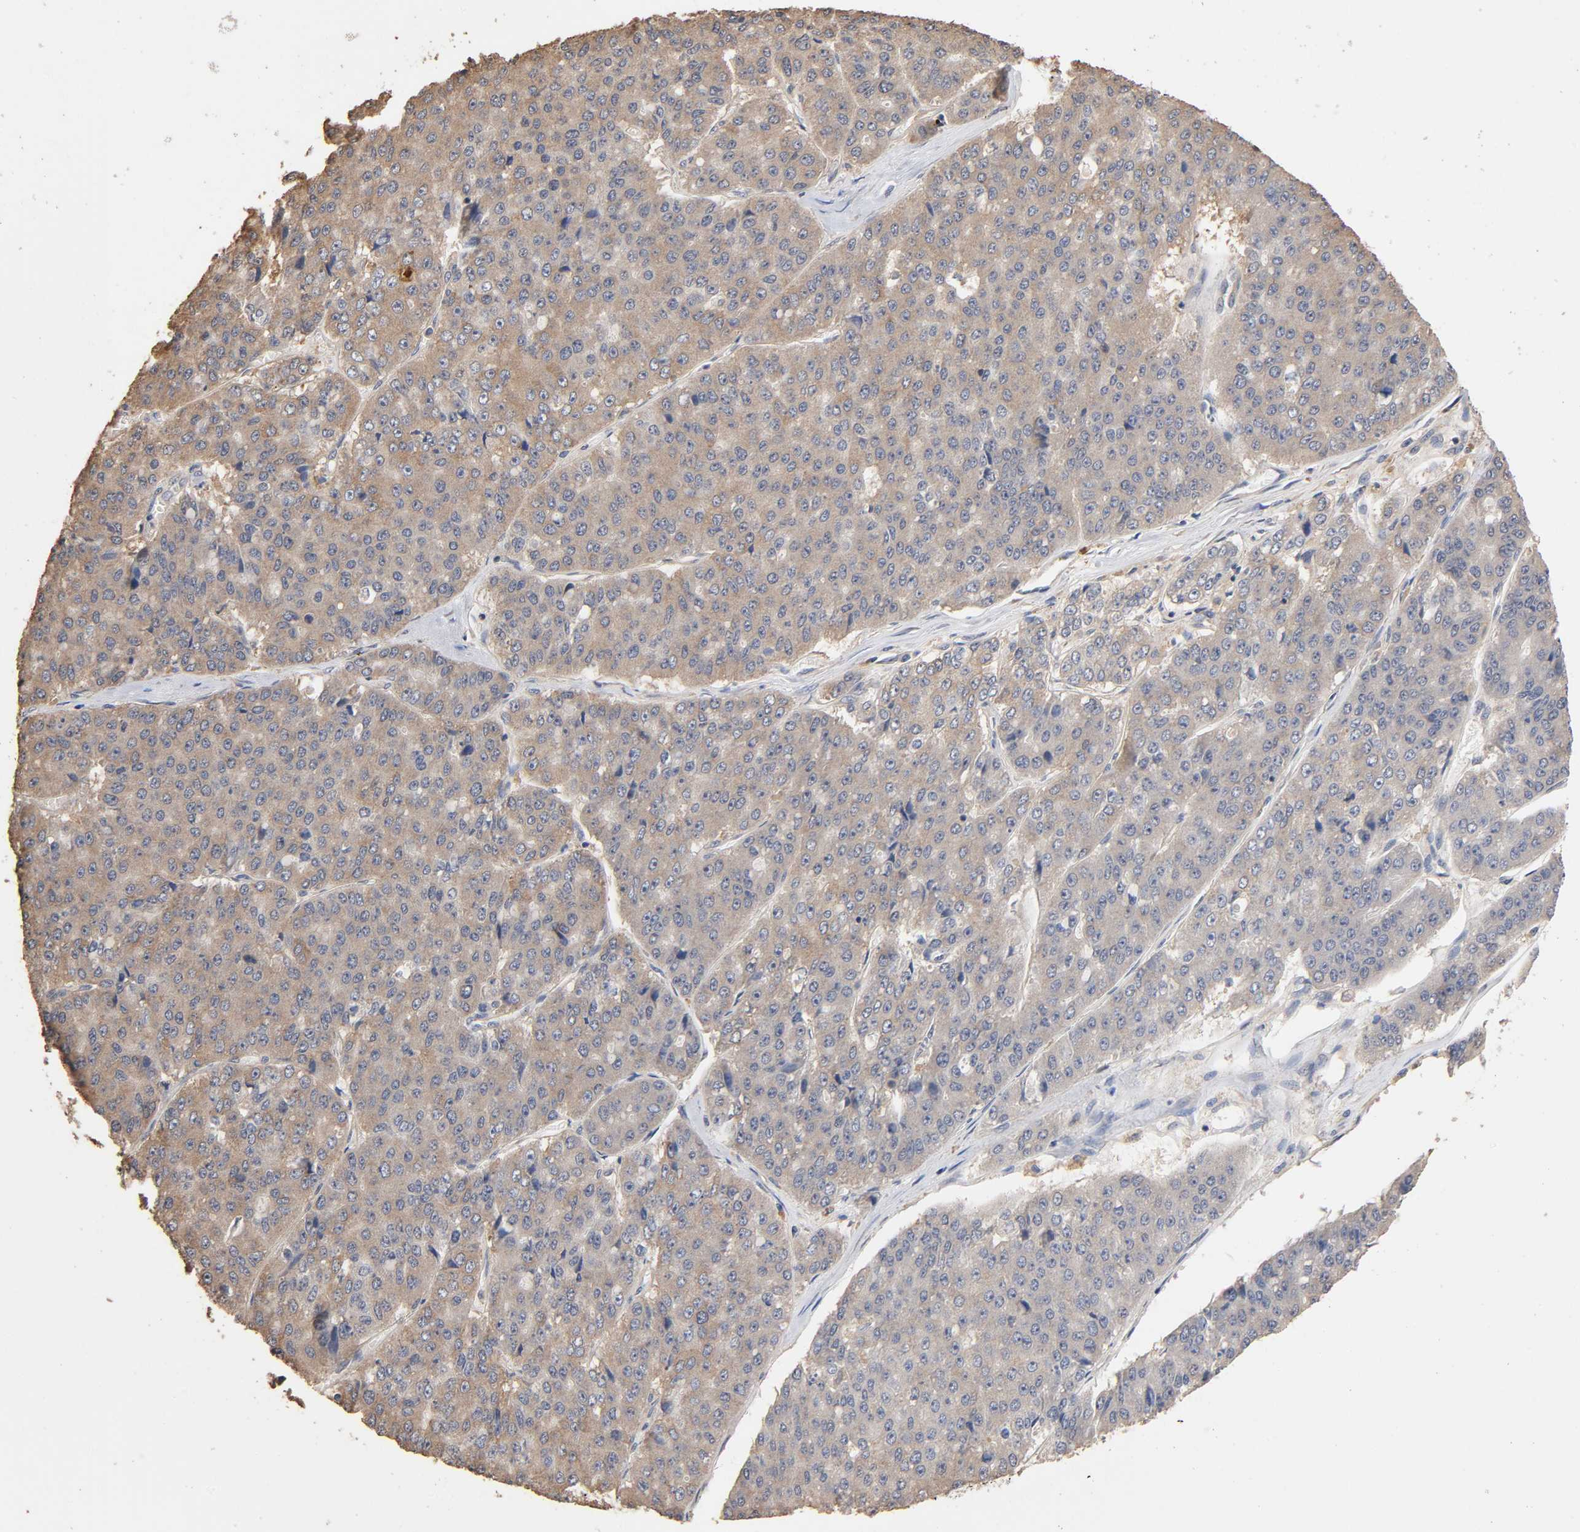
{"staining": {"intensity": "weak", "quantity": ">75%", "location": "cytoplasmic/membranous"}, "tissue": "pancreatic cancer", "cell_type": "Tumor cells", "image_type": "cancer", "snomed": [{"axis": "morphology", "description": "Adenocarcinoma, NOS"}, {"axis": "topography", "description": "Pancreas"}], "caption": "There is low levels of weak cytoplasmic/membranous positivity in tumor cells of pancreatic cancer, as demonstrated by immunohistochemical staining (brown color).", "gene": "ARHGEF7", "patient": {"sex": "male", "age": 50}}